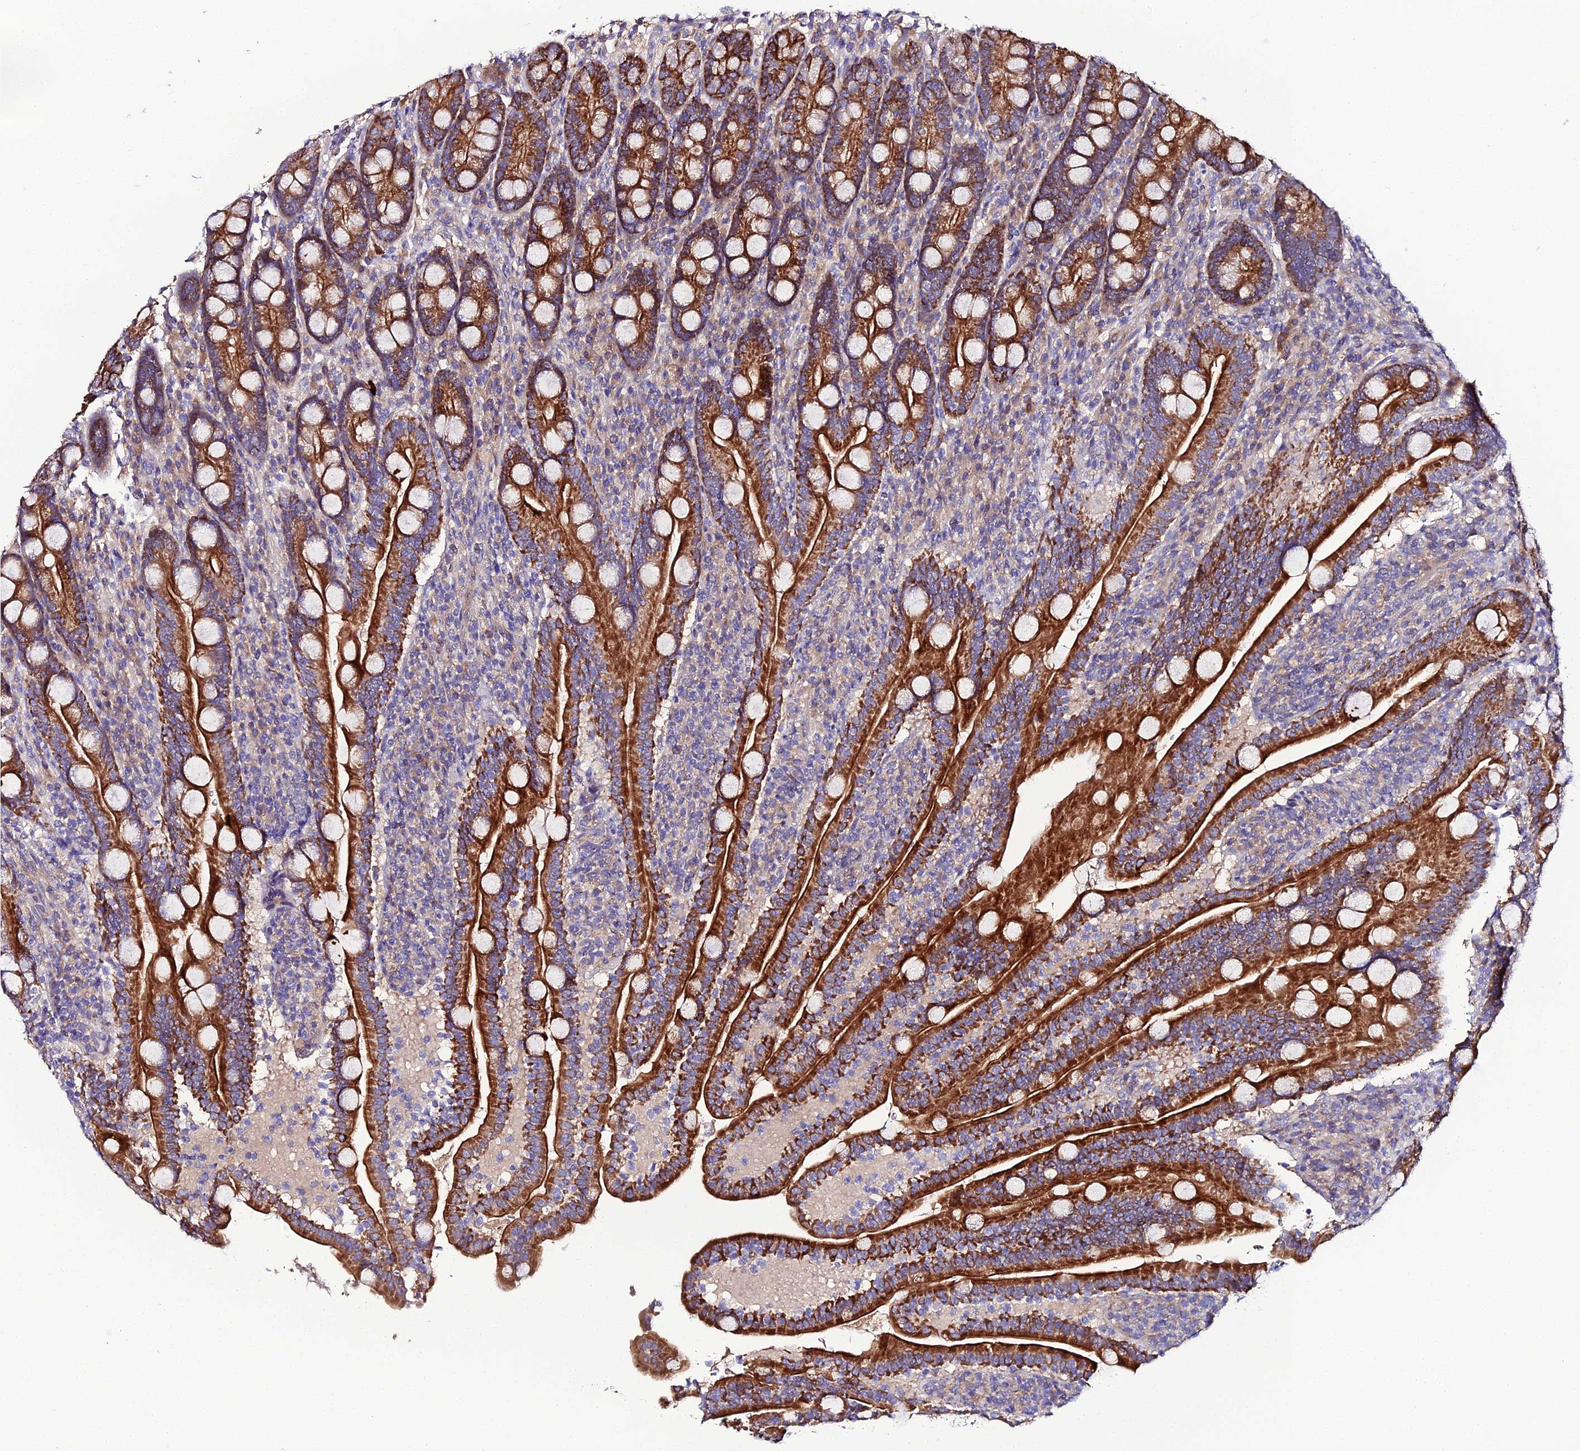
{"staining": {"intensity": "strong", "quantity": ">75%", "location": "cytoplasmic/membranous"}, "tissue": "duodenum", "cell_type": "Glandular cells", "image_type": "normal", "snomed": [{"axis": "morphology", "description": "Normal tissue, NOS"}, {"axis": "topography", "description": "Duodenum"}], "caption": "This micrograph exhibits immunohistochemistry (IHC) staining of normal duodenum, with high strong cytoplasmic/membranous expression in about >75% of glandular cells.", "gene": "SCX", "patient": {"sex": "male", "age": 35}}